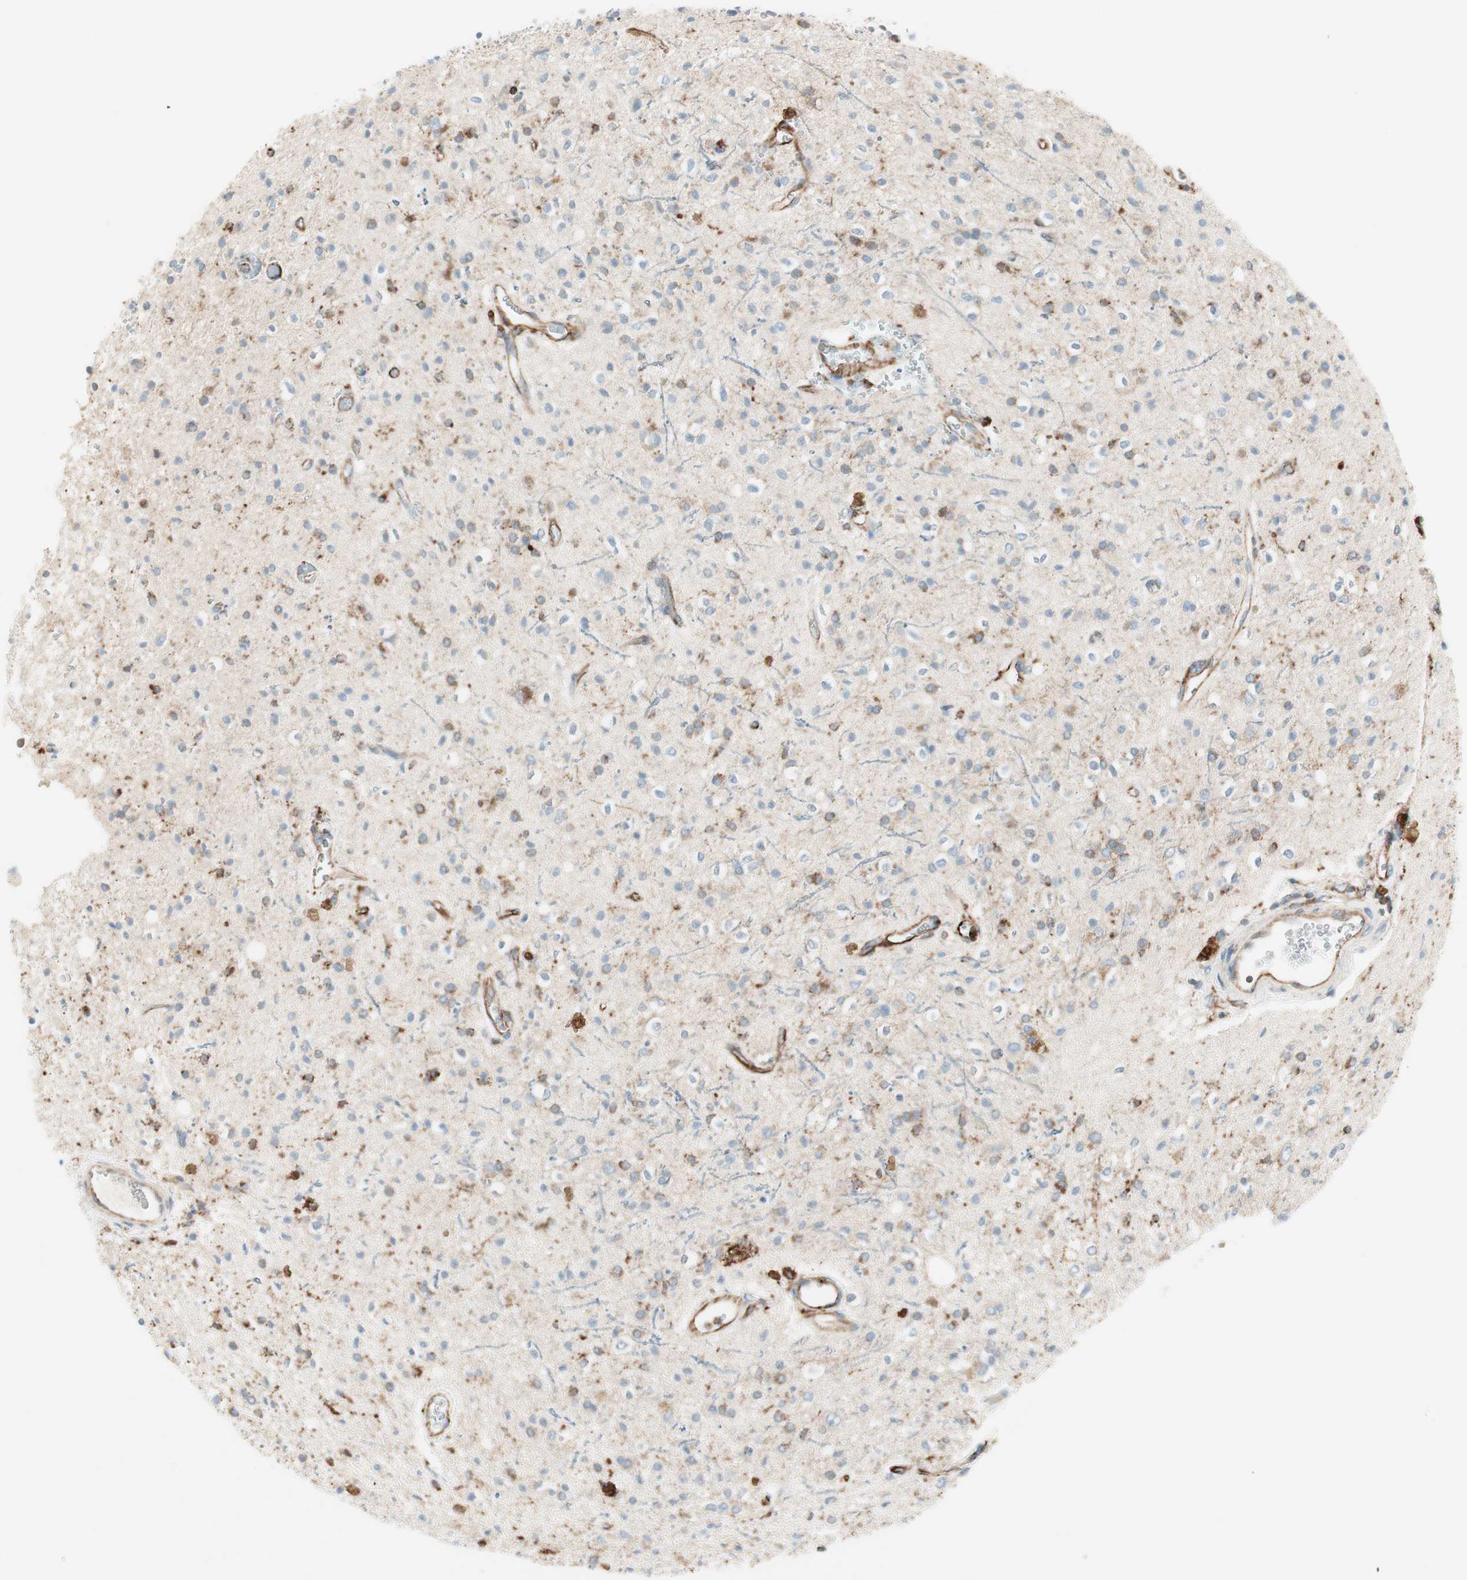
{"staining": {"intensity": "weak", "quantity": "<25%", "location": "cytoplasmic/membranous"}, "tissue": "glioma", "cell_type": "Tumor cells", "image_type": "cancer", "snomed": [{"axis": "morphology", "description": "Glioma, malignant, High grade"}, {"axis": "topography", "description": "Brain"}], "caption": "IHC photomicrograph of neoplastic tissue: human malignant glioma (high-grade) stained with DAB reveals no significant protein expression in tumor cells.", "gene": "ATP6V1G1", "patient": {"sex": "male", "age": 47}}